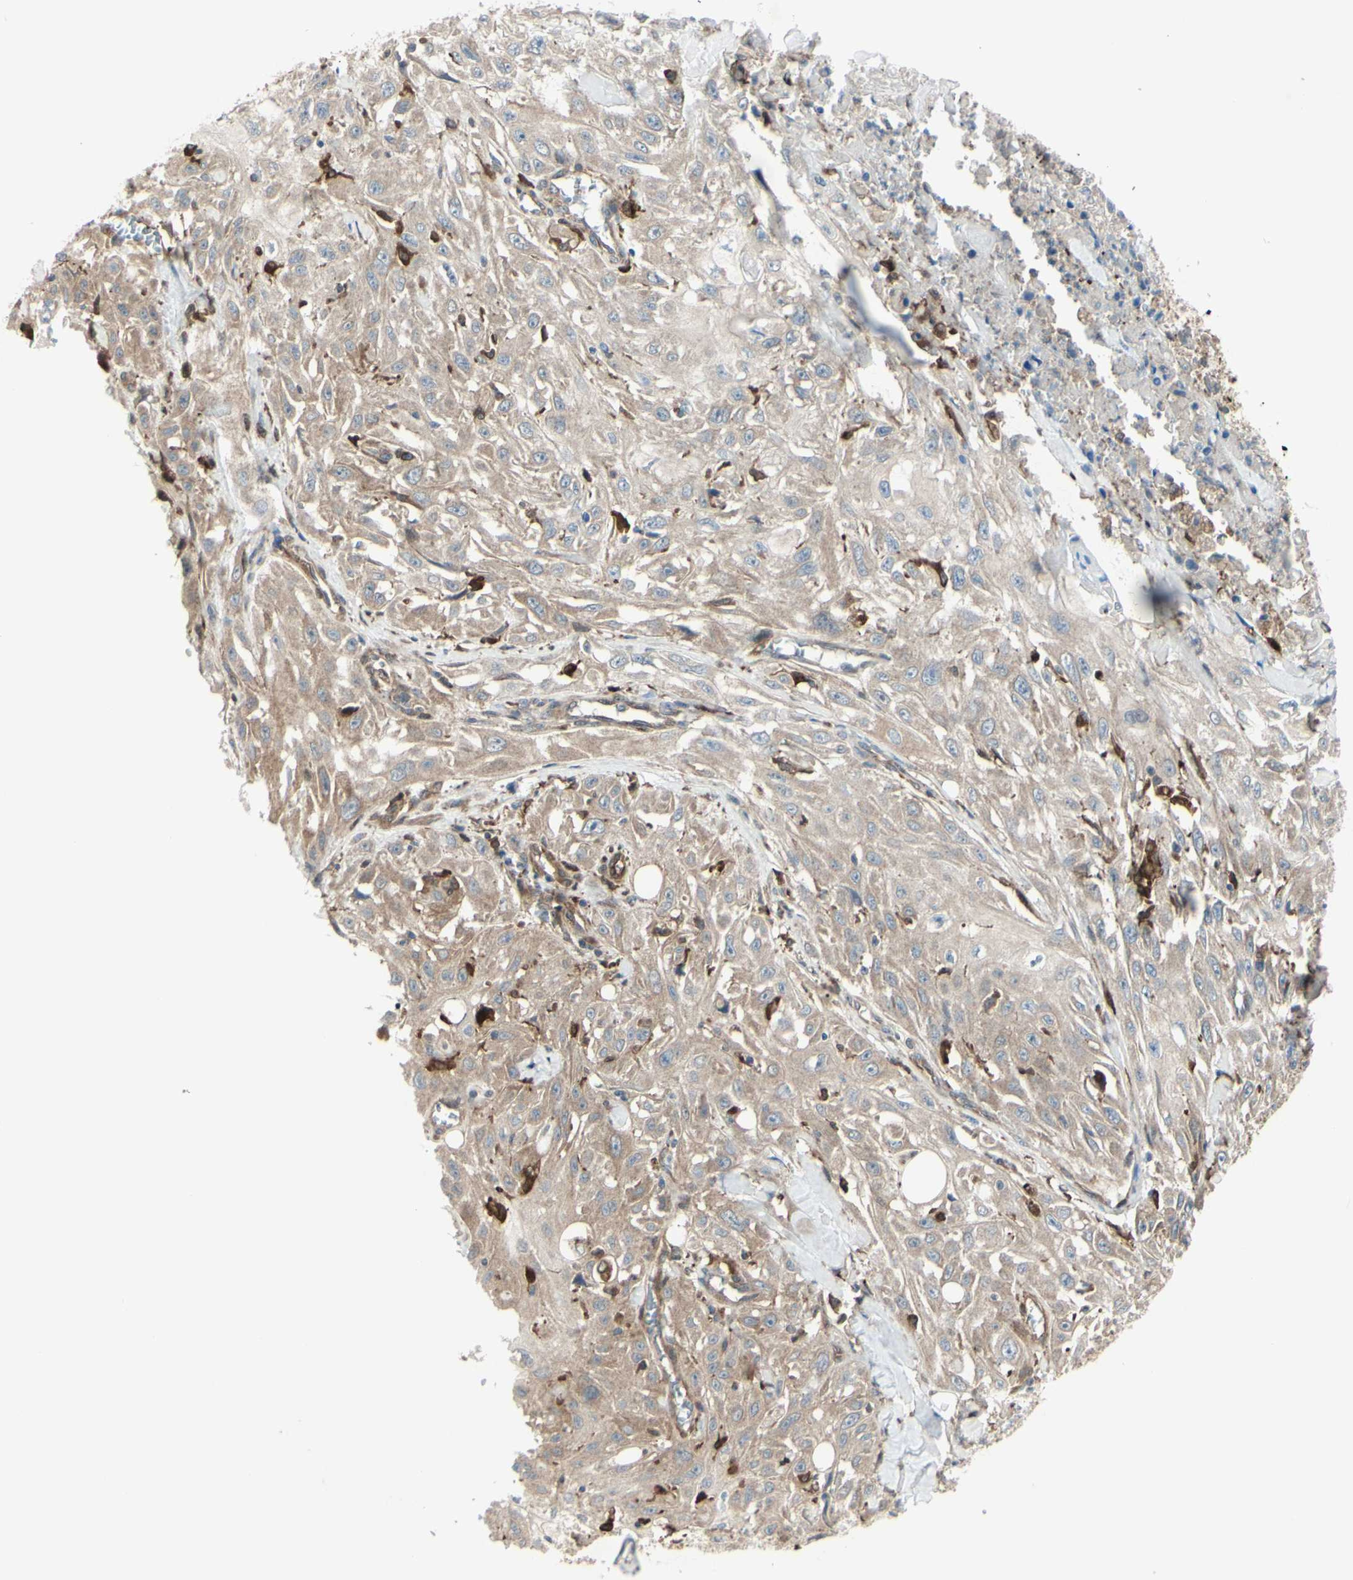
{"staining": {"intensity": "weak", "quantity": ">75%", "location": "cytoplasmic/membranous"}, "tissue": "skin cancer", "cell_type": "Tumor cells", "image_type": "cancer", "snomed": [{"axis": "morphology", "description": "Squamous cell carcinoma, NOS"}, {"axis": "morphology", "description": "Squamous cell carcinoma, metastatic, NOS"}, {"axis": "topography", "description": "Skin"}, {"axis": "topography", "description": "Lymph node"}], "caption": "A histopathology image showing weak cytoplasmic/membranous staining in about >75% of tumor cells in skin cancer, as visualized by brown immunohistochemical staining.", "gene": "IGSF9B", "patient": {"sex": "male", "age": 75}}